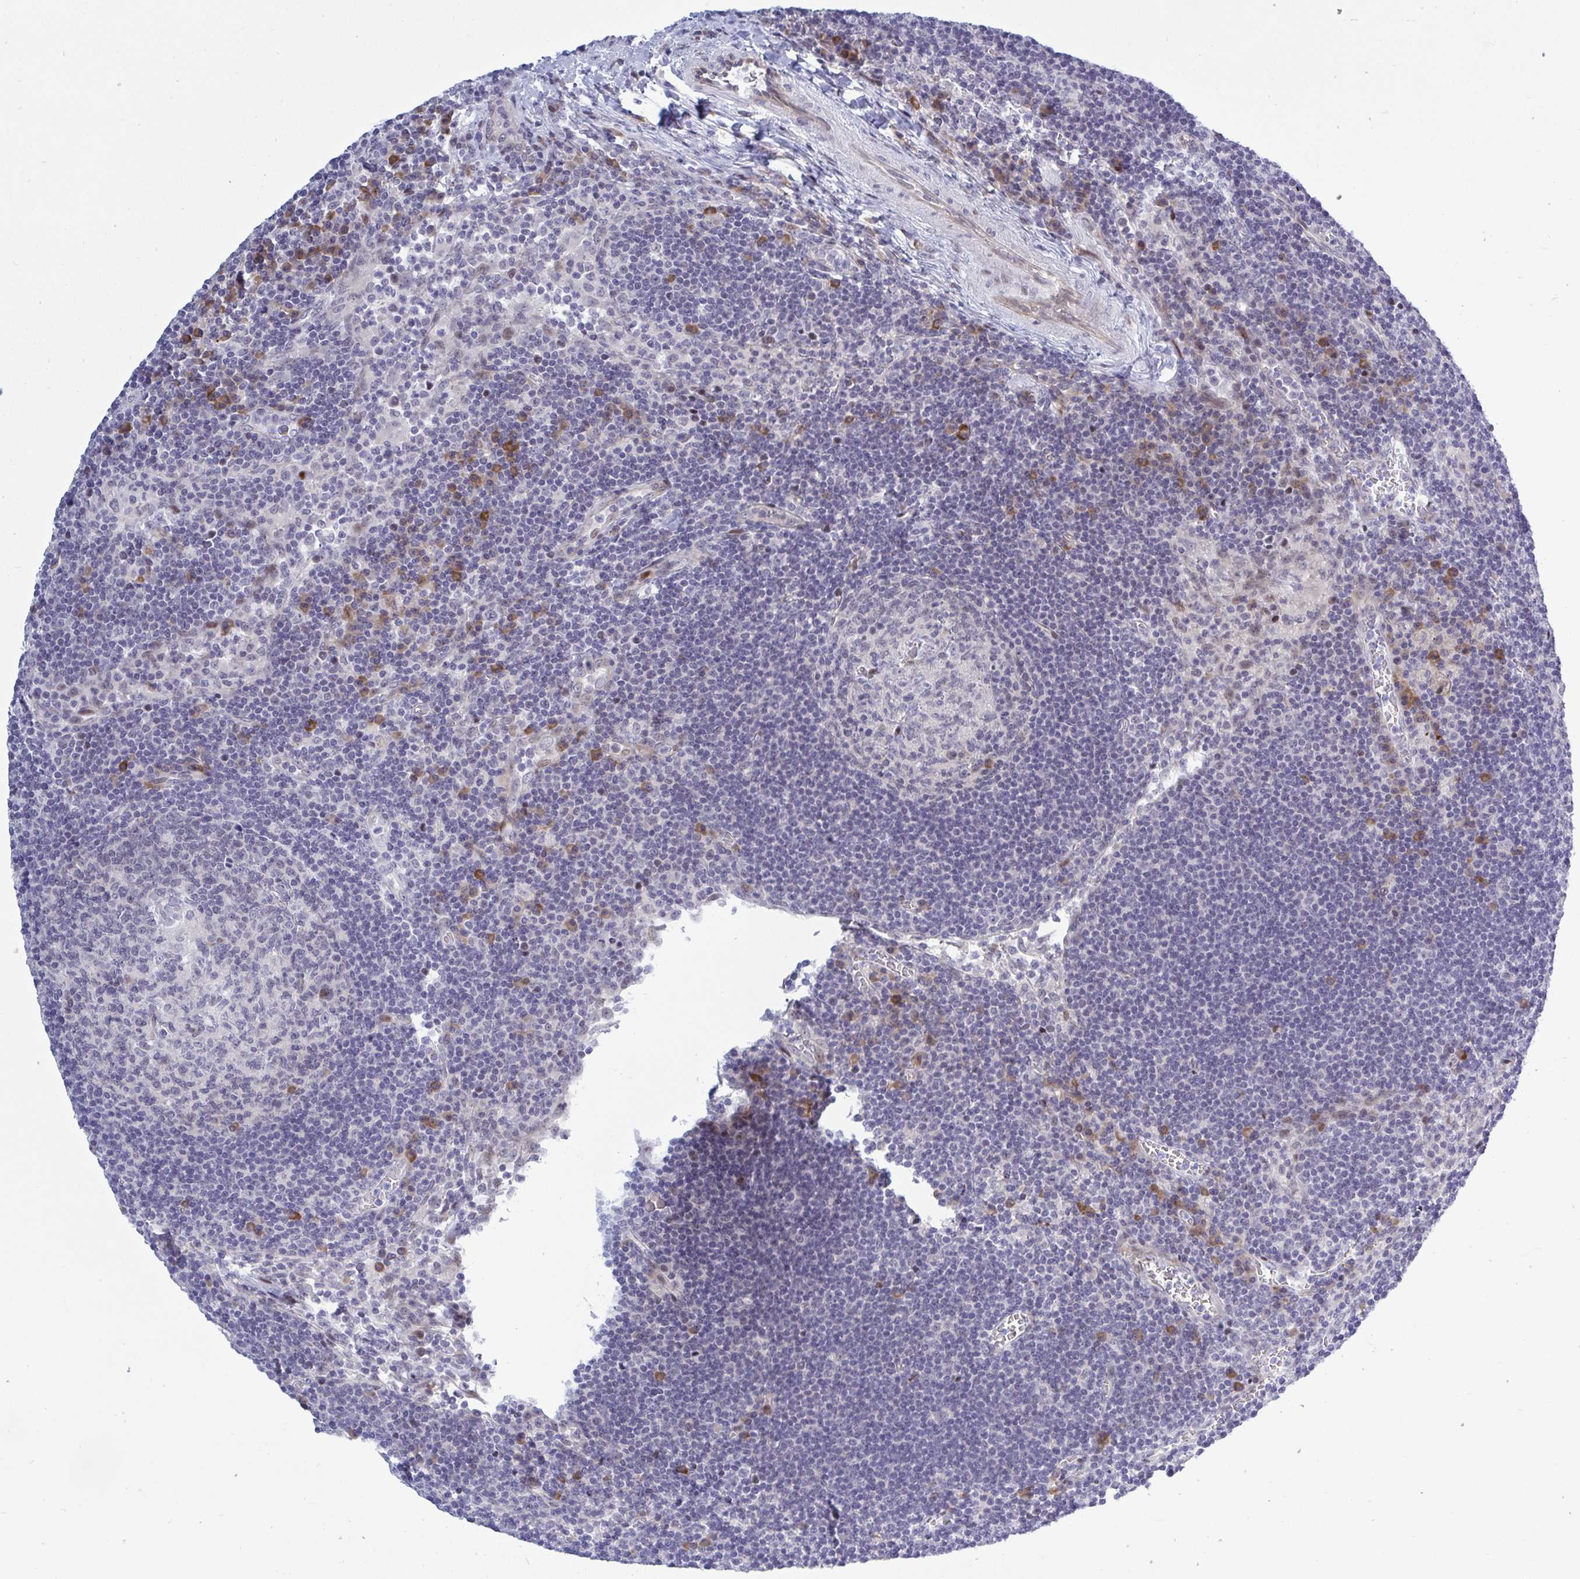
{"staining": {"intensity": "negative", "quantity": "none", "location": "none"}, "tissue": "lymph node", "cell_type": "Germinal center cells", "image_type": "normal", "snomed": [{"axis": "morphology", "description": "Normal tissue, NOS"}, {"axis": "topography", "description": "Lymph node"}], "caption": "Immunohistochemistry (IHC) histopathology image of normal lymph node: lymph node stained with DAB (3,3'-diaminobenzidine) displays no significant protein positivity in germinal center cells.", "gene": "TAB1", "patient": {"sex": "male", "age": 67}}